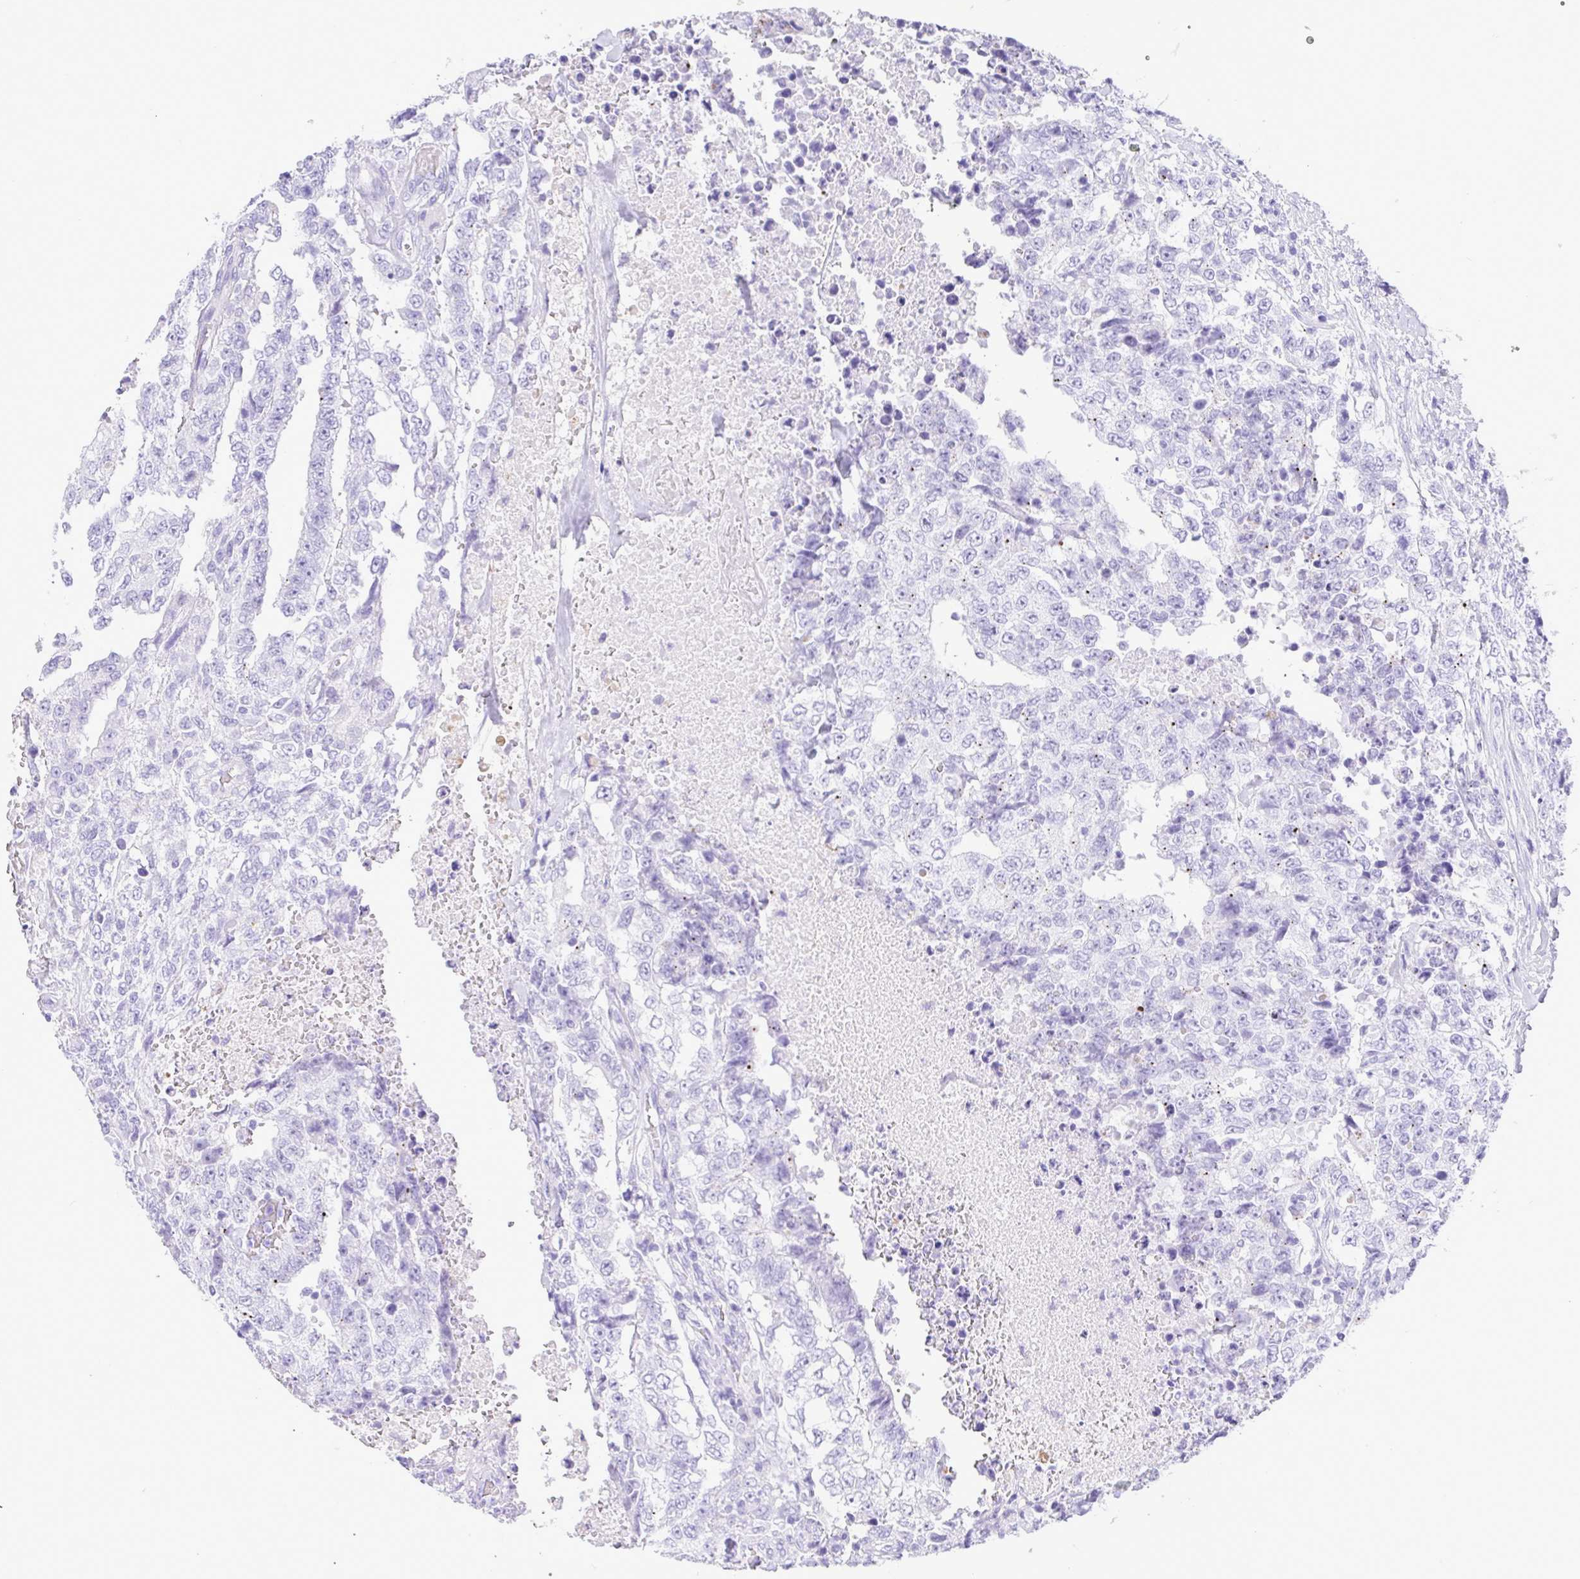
{"staining": {"intensity": "negative", "quantity": "none", "location": "none"}, "tissue": "testis cancer", "cell_type": "Tumor cells", "image_type": "cancer", "snomed": [{"axis": "morphology", "description": "Carcinoma, Embryonal, NOS"}, {"axis": "topography", "description": "Testis"}], "caption": "Tumor cells show no significant protein positivity in embryonal carcinoma (testis).", "gene": "OVGP1", "patient": {"sex": "male", "age": 24}}